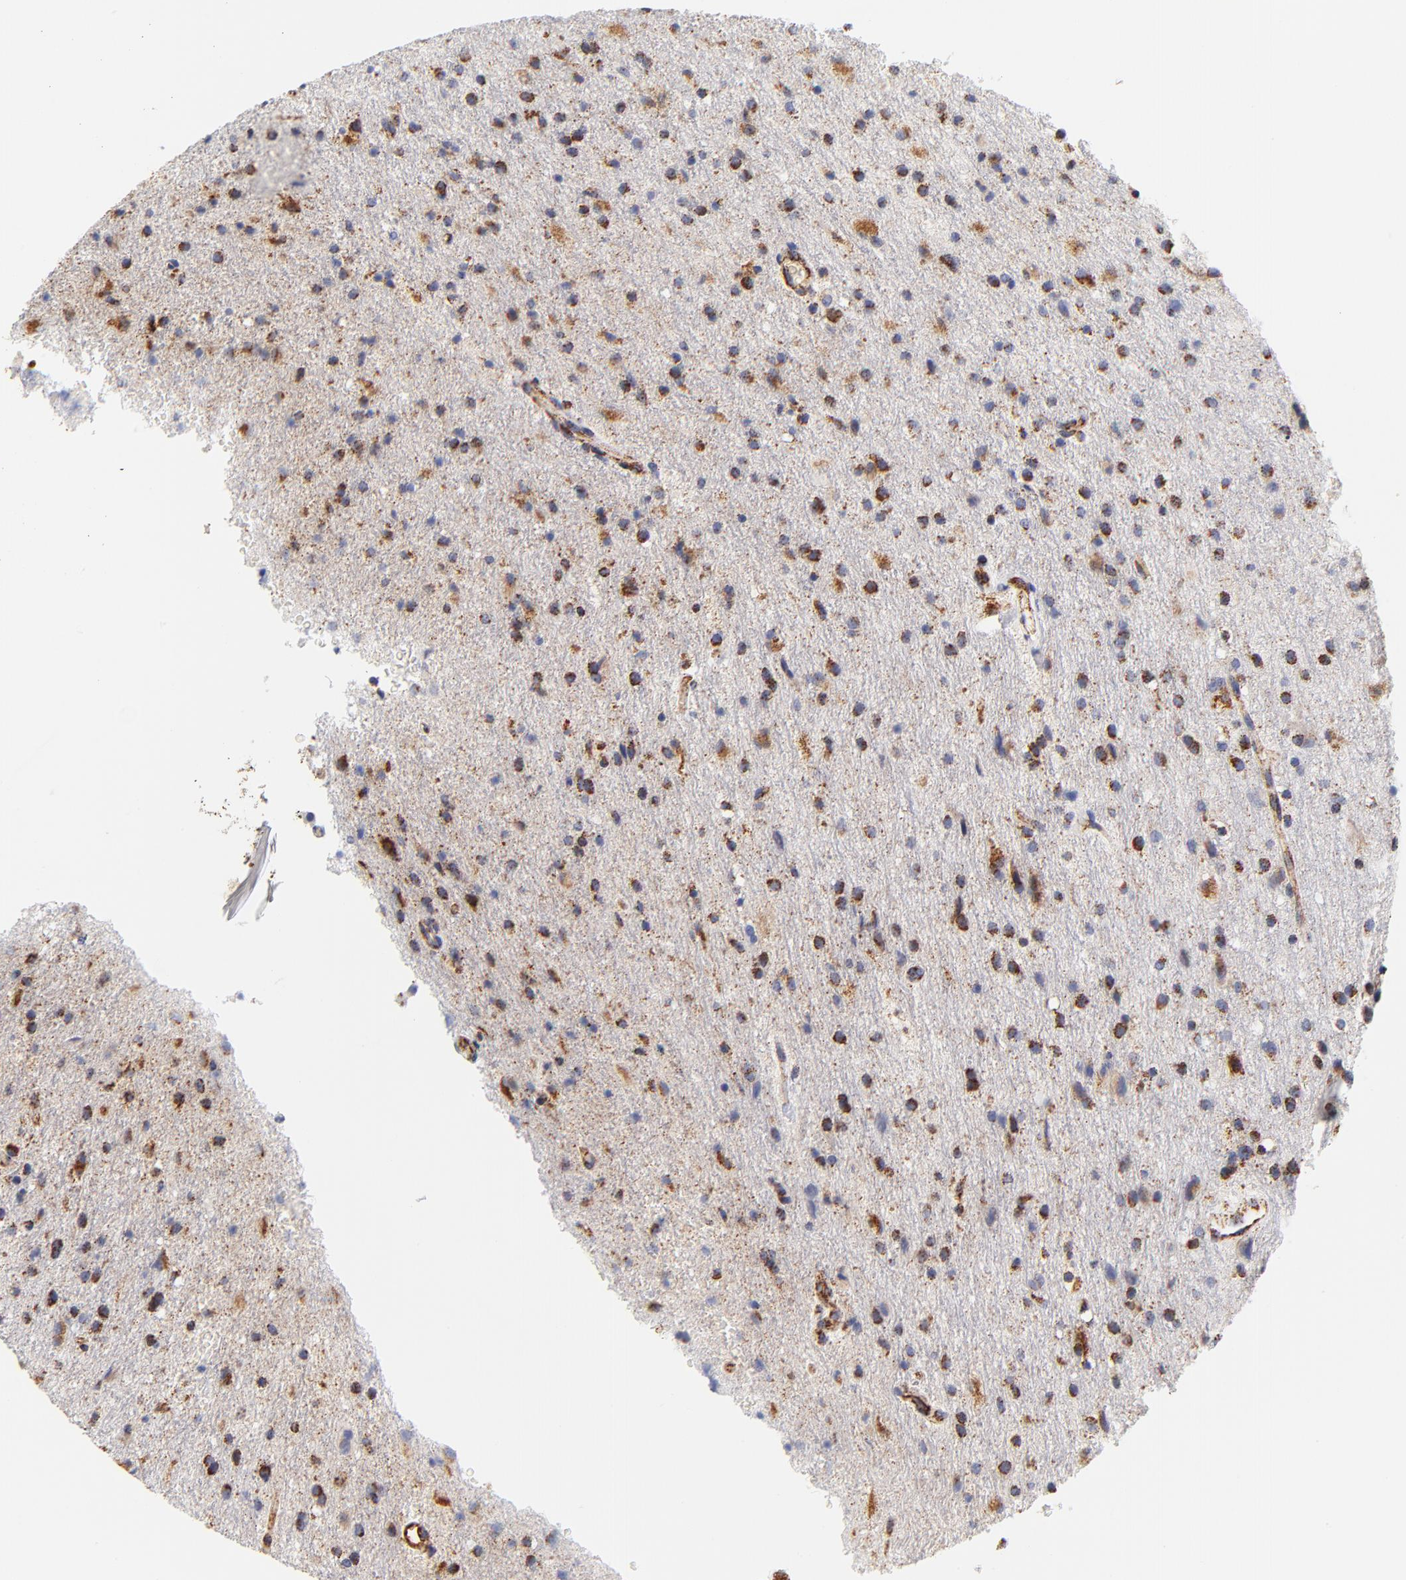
{"staining": {"intensity": "strong", "quantity": ">75%", "location": "cytoplasmic/membranous"}, "tissue": "glioma", "cell_type": "Tumor cells", "image_type": "cancer", "snomed": [{"axis": "morphology", "description": "Normal tissue, NOS"}, {"axis": "morphology", "description": "Glioma, malignant, High grade"}, {"axis": "topography", "description": "Cerebral cortex"}], "caption": "The image shows staining of glioma, revealing strong cytoplasmic/membranous protein staining (brown color) within tumor cells.", "gene": "ECHS1", "patient": {"sex": "male", "age": 56}}